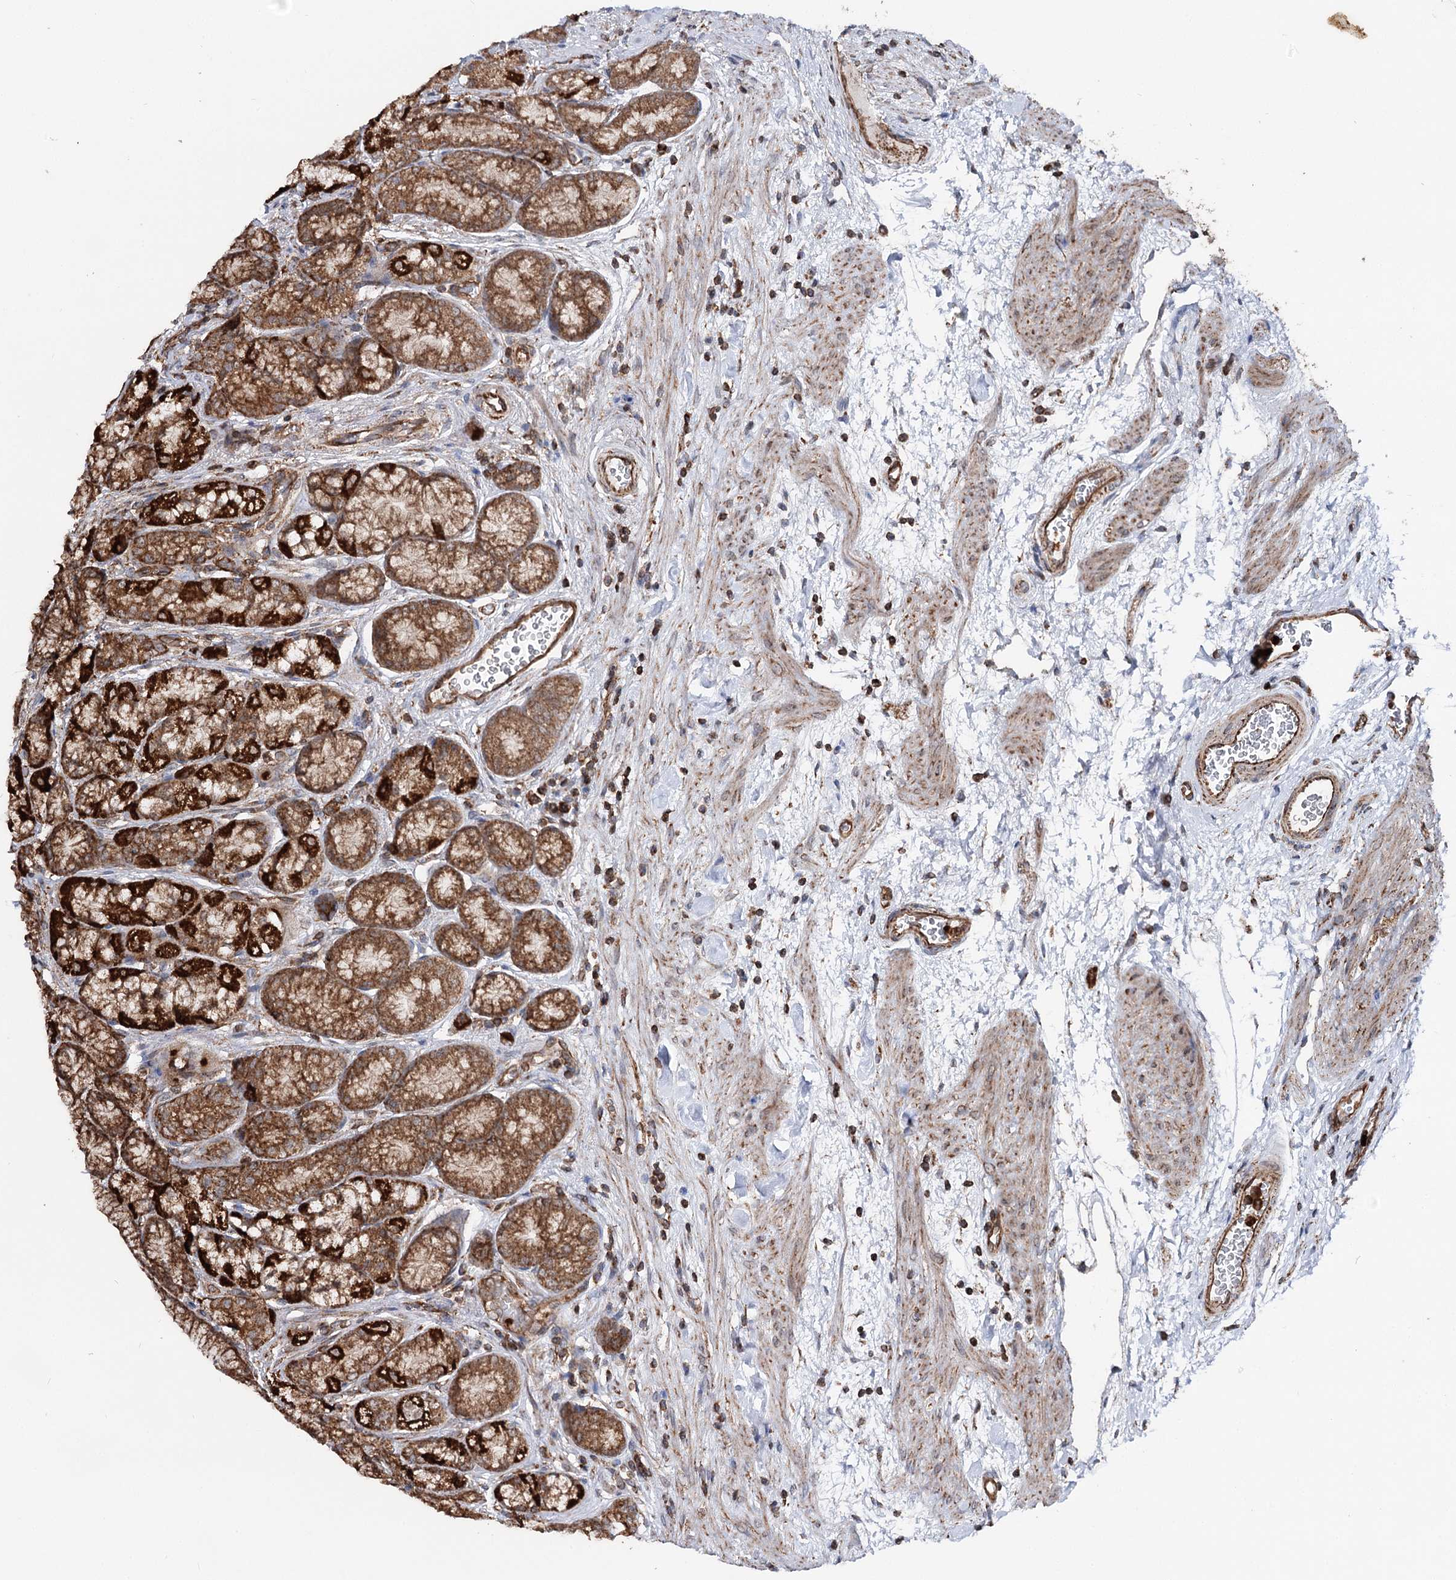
{"staining": {"intensity": "strong", "quantity": ">75%", "location": "cytoplasmic/membranous"}, "tissue": "stomach", "cell_type": "Glandular cells", "image_type": "normal", "snomed": [{"axis": "morphology", "description": "Normal tissue, NOS"}, {"axis": "morphology", "description": "Adenocarcinoma, NOS"}, {"axis": "morphology", "description": "Adenocarcinoma, High grade"}, {"axis": "topography", "description": "Stomach, upper"}, {"axis": "topography", "description": "Stomach"}], "caption": "Immunohistochemistry (IHC) photomicrograph of unremarkable human stomach stained for a protein (brown), which displays high levels of strong cytoplasmic/membranous positivity in about >75% of glandular cells.", "gene": "FGFR1OP2", "patient": {"sex": "female", "age": 65}}